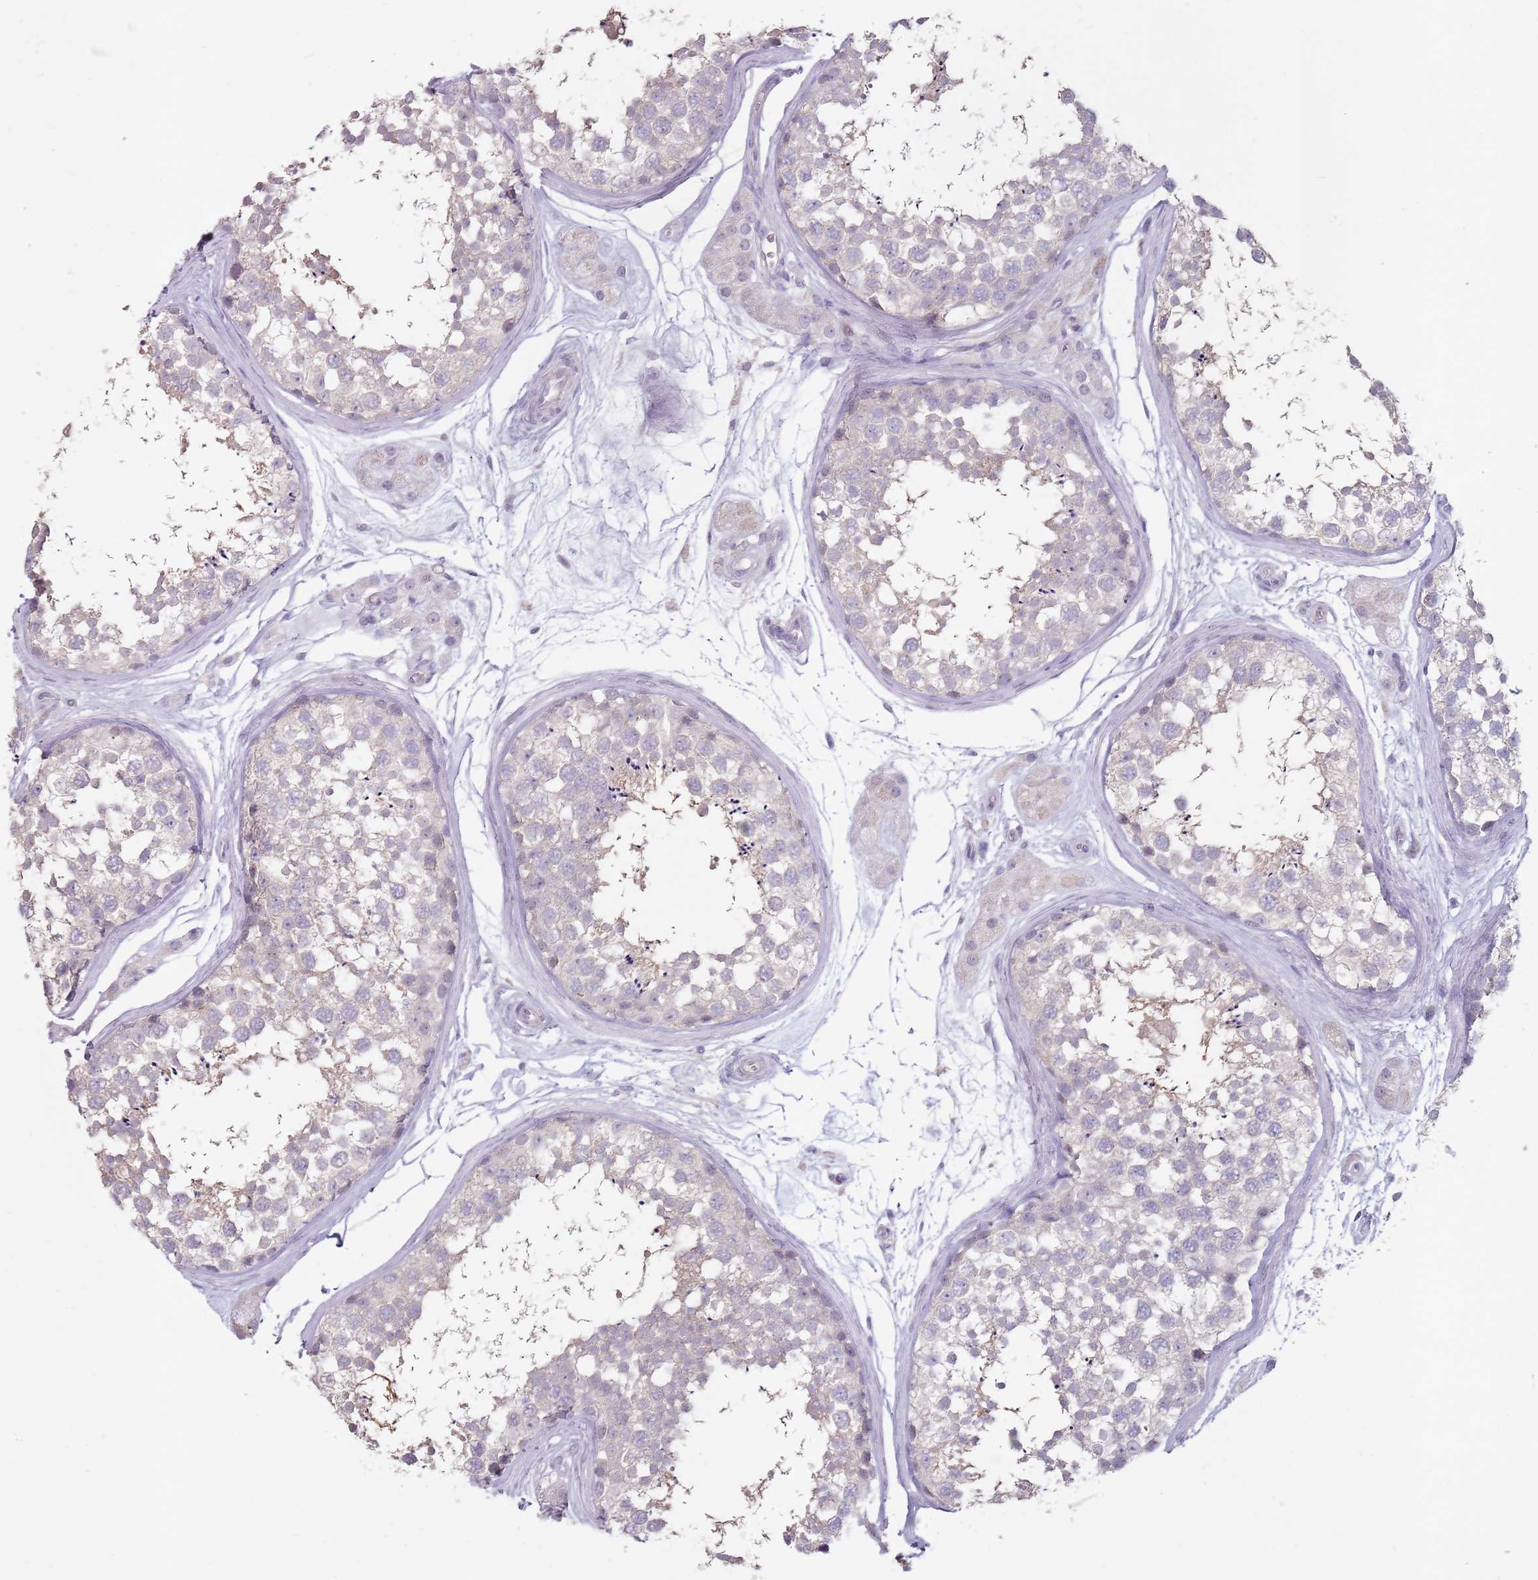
{"staining": {"intensity": "weak", "quantity": "<25%", "location": "cytoplasmic/membranous"}, "tissue": "testis", "cell_type": "Cells in seminiferous ducts", "image_type": "normal", "snomed": [{"axis": "morphology", "description": "Normal tissue, NOS"}, {"axis": "topography", "description": "Testis"}], "caption": "Immunohistochemical staining of unremarkable testis shows no significant positivity in cells in seminiferous ducts. (Stains: DAB immunohistochemistry (IHC) with hematoxylin counter stain, Microscopy: brightfield microscopy at high magnification).", "gene": "STYK1", "patient": {"sex": "male", "age": 56}}